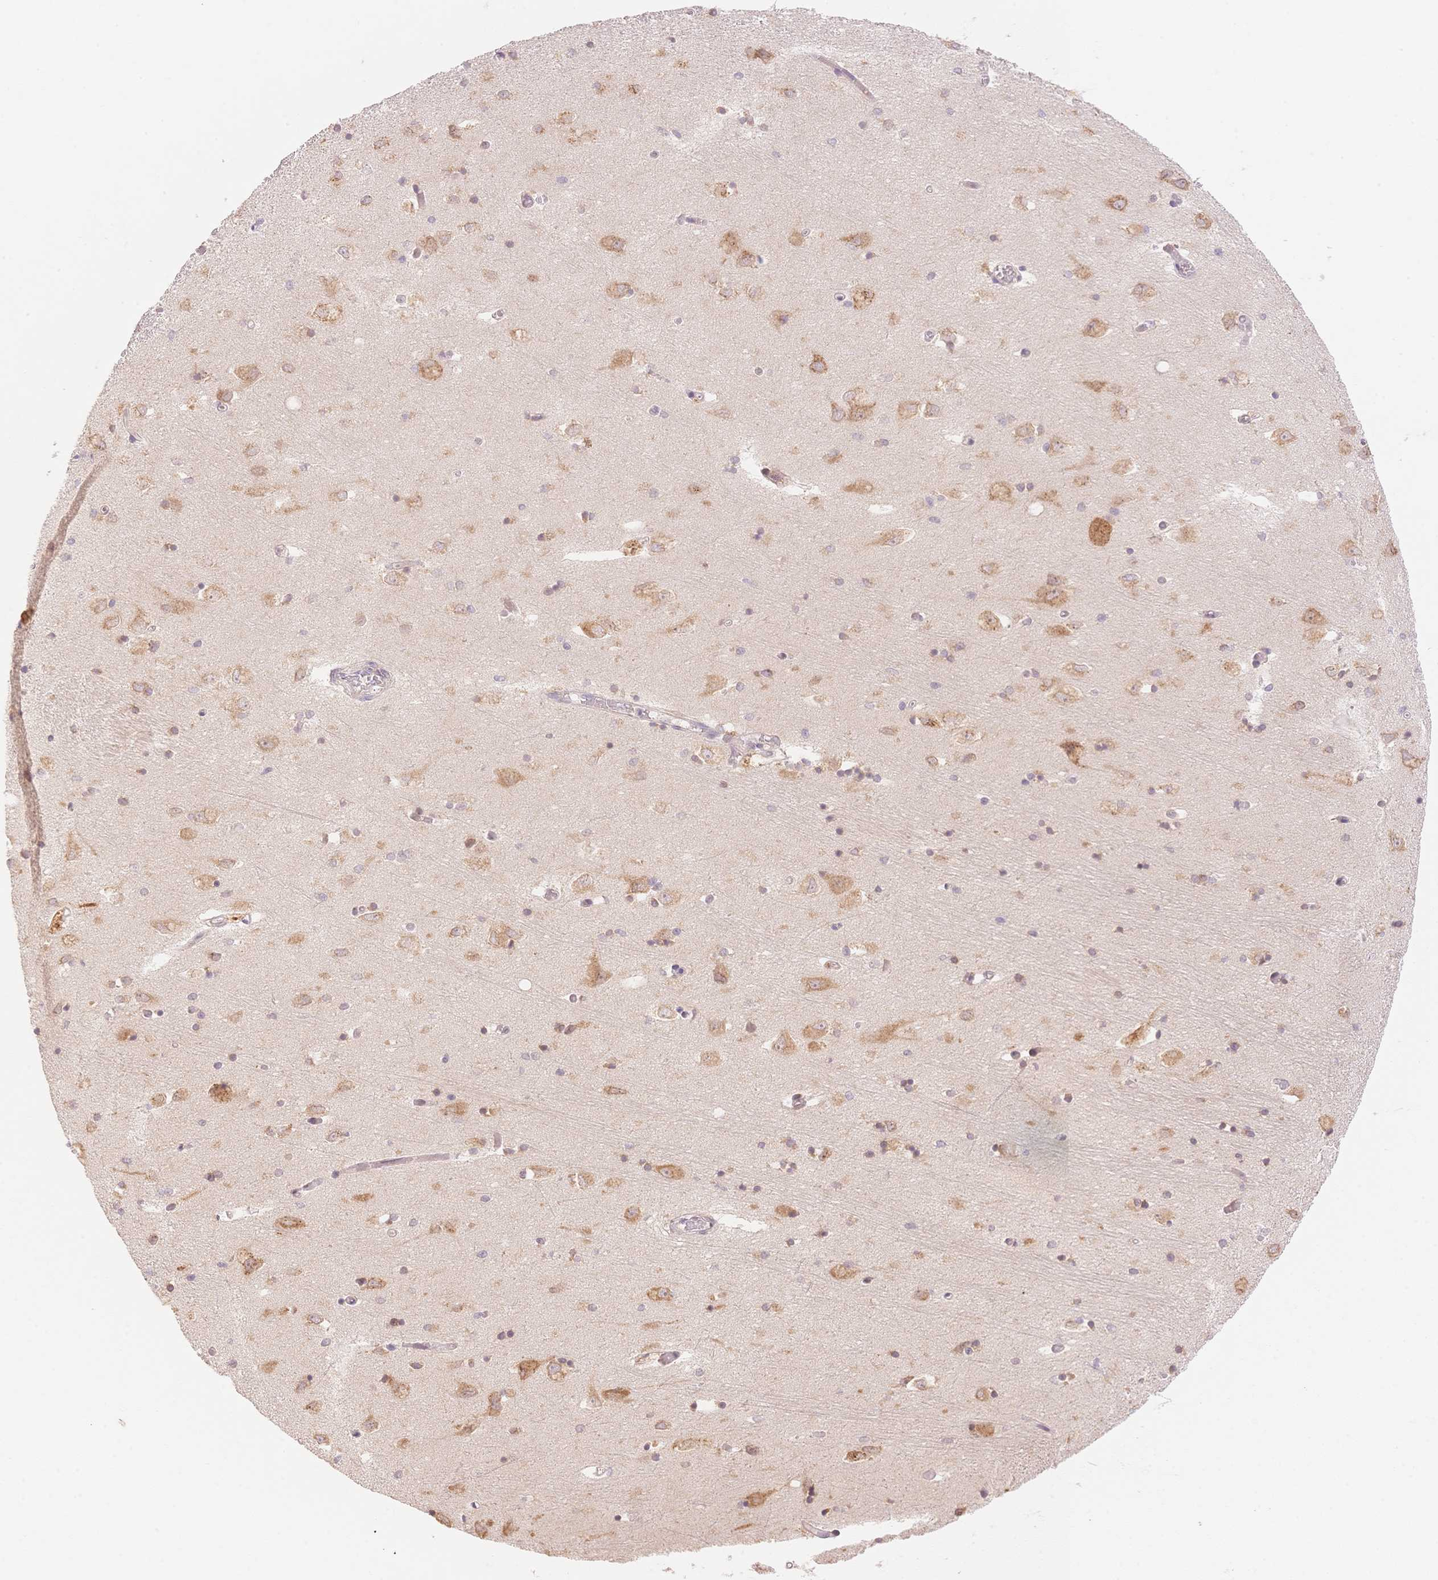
{"staining": {"intensity": "moderate", "quantity": "<25%", "location": "cytoplasmic/membranous"}, "tissue": "caudate", "cell_type": "Glial cells", "image_type": "normal", "snomed": [{"axis": "morphology", "description": "Normal tissue, NOS"}, {"axis": "topography", "description": "Lateral ventricle wall"}, {"axis": "topography", "description": "Hippocampus"}], "caption": "This is an image of IHC staining of benign caudate, which shows moderate expression in the cytoplasmic/membranous of glial cells.", "gene": "STK39", "patient": {"sex": "female", "age": 63}}